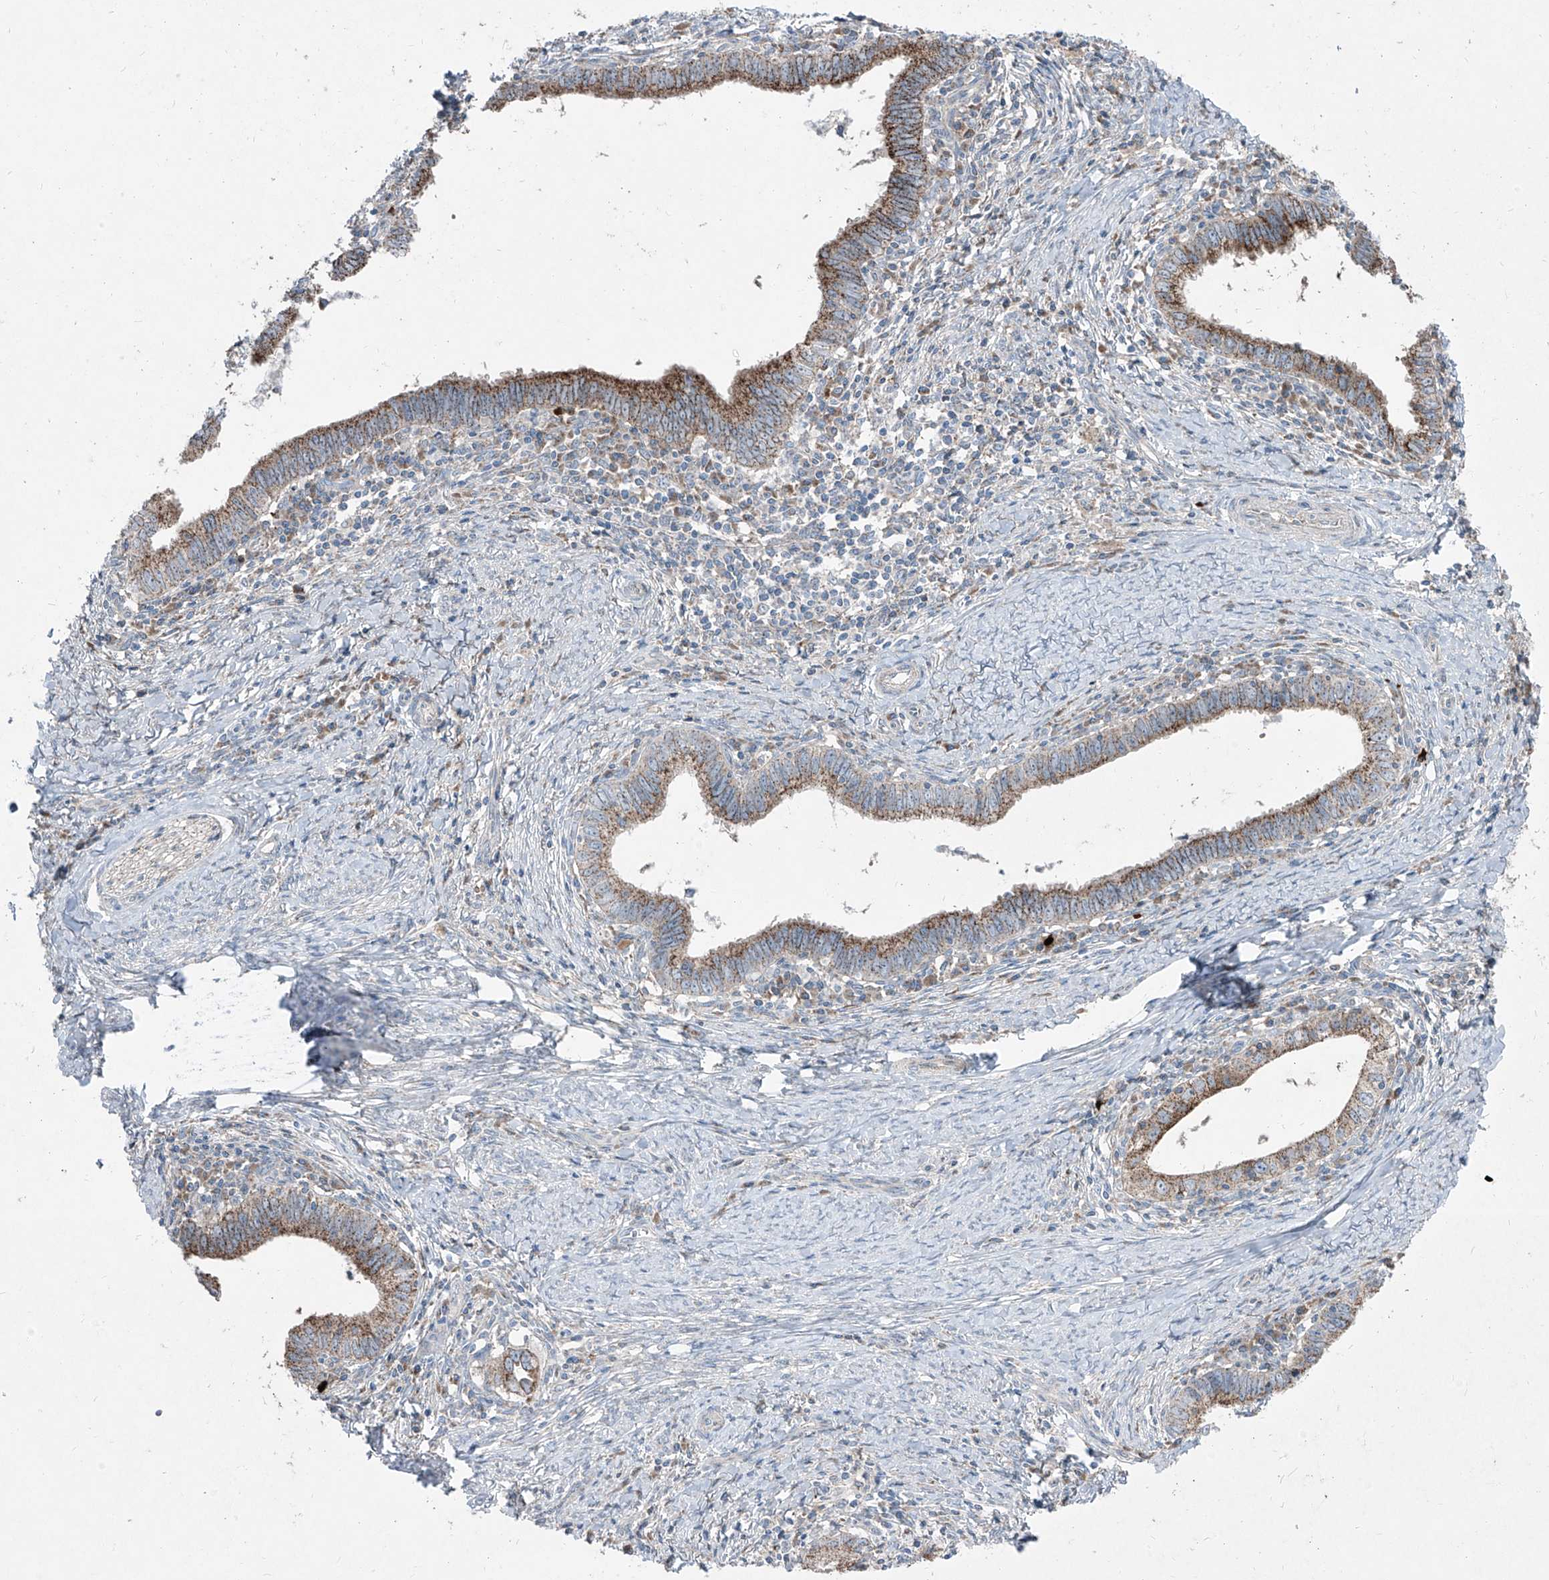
{"staining": {"intensity": "moderate", "quantity": ">75%", "location": "cytoplasmic/membranous"}, "tissue": "cervical cancer", "cell_type": "Tumor cells", "image_type": "cancer", "snomed": [{"axis": "morphology", "description": "Adenocarcinoma, NOS"}, {"axis": "topography", "description": "Cervix"}], "caption": "About >75% of tumor cells in cervical adenocarcinoma exhibit moderate cytoplasmic/membranous protein expression as visualized by brown immunohistochemical staining.", "gene": "ABCD3", "patient": {"sex": "female", "age": 36}}